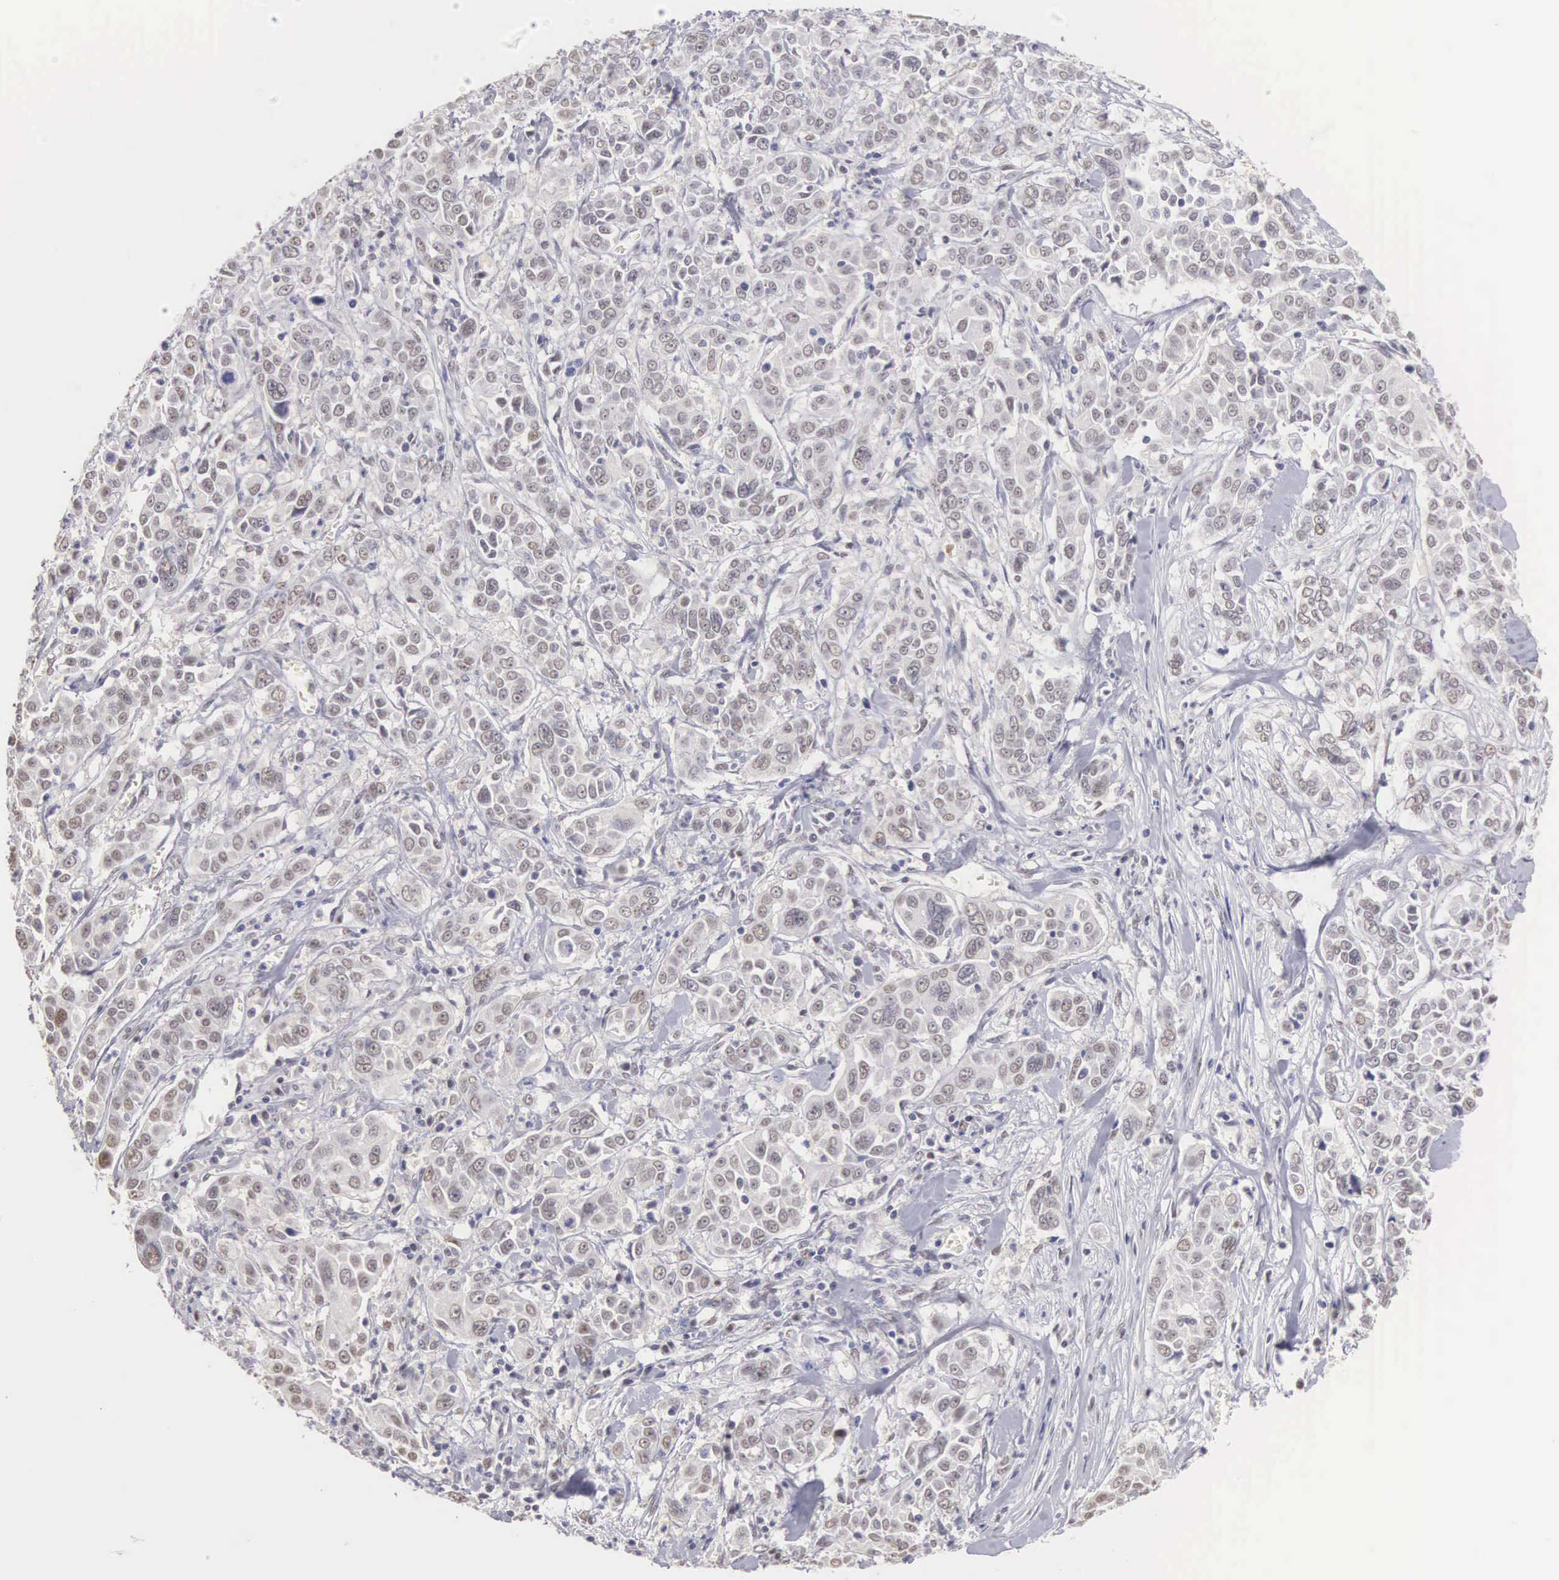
{"staining": {"intensity": "weak", "quantity": "<25%", "location": "nuclear"}, "tissue": "pancreatic cancer", "cell_type": "Tumor cells", "image_type": "cancer", "snomed": [{"axis": "morphology", "description": "Adenocarcinoma, NOS"}, {"axis": "topography", "description": "Pancreas"}], "caption": "Adenocarcinoma (pancreatic) was stained to show a protein in brown. There is no significant staining in tumor cells.", "gene": "UBA1", "patient": {"sex": "female", "age": 52}}